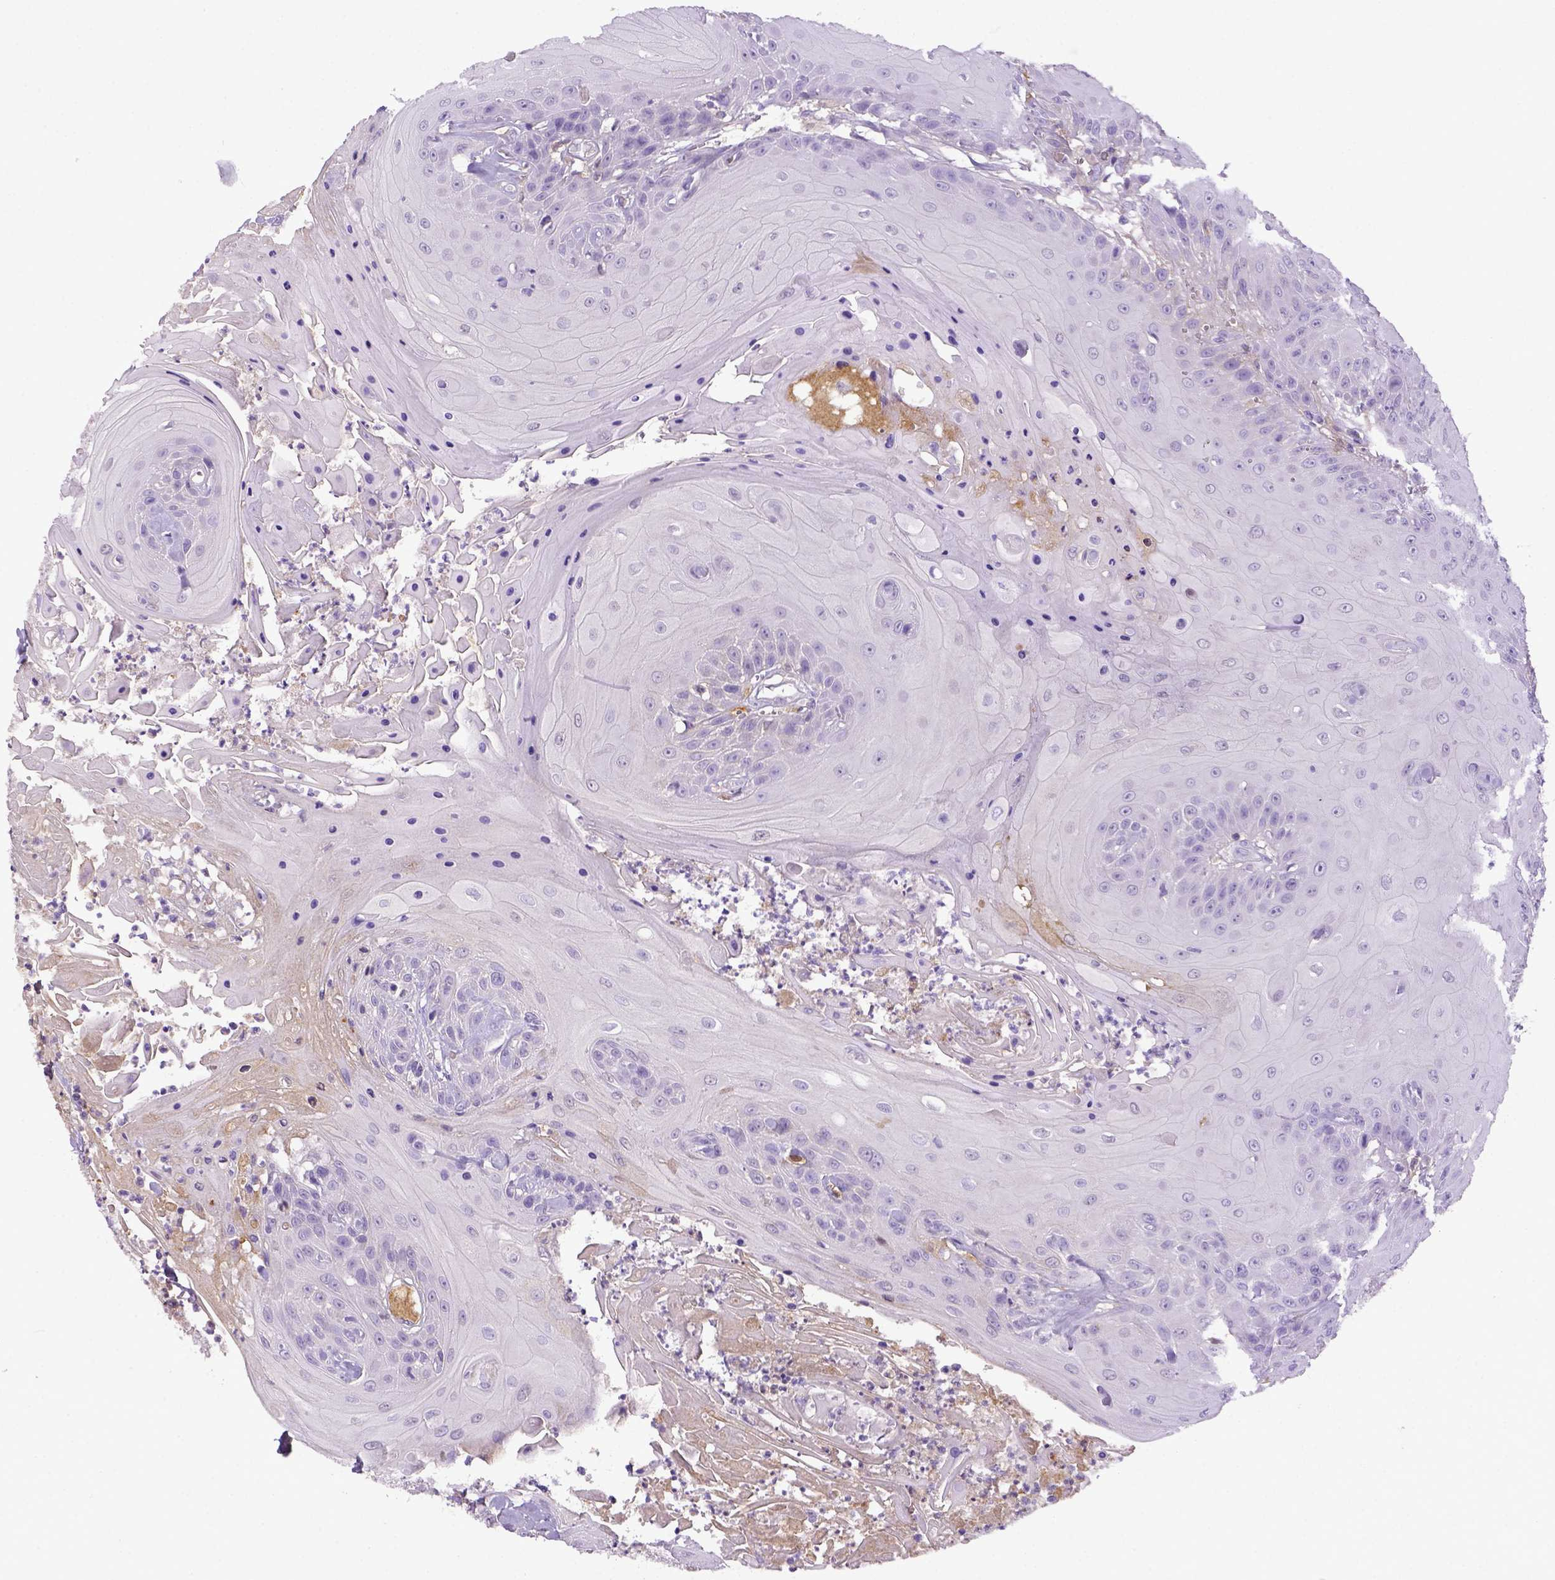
{"staining": {"intensity": "negative", "quantity": "none", "location": "none"}, "tissue": "head and neck cancer", "cell_type": "Tumor cells", "image_type": "cancer", "snomed": [{"axis": "morphology", "description": "Squamous cell carcinoma, NOS"}, {"axis": "topography", "description": "Skin"}, {"axis": "topography", "description": "Head-Neck"}], "caption": "Immunohistochemistry (IHC) of head and neck squamous cell carcinoma shows no positivity in tumor cells.", "gene": "ITIH4", "patient": {"sex": "male", "age": 80}}